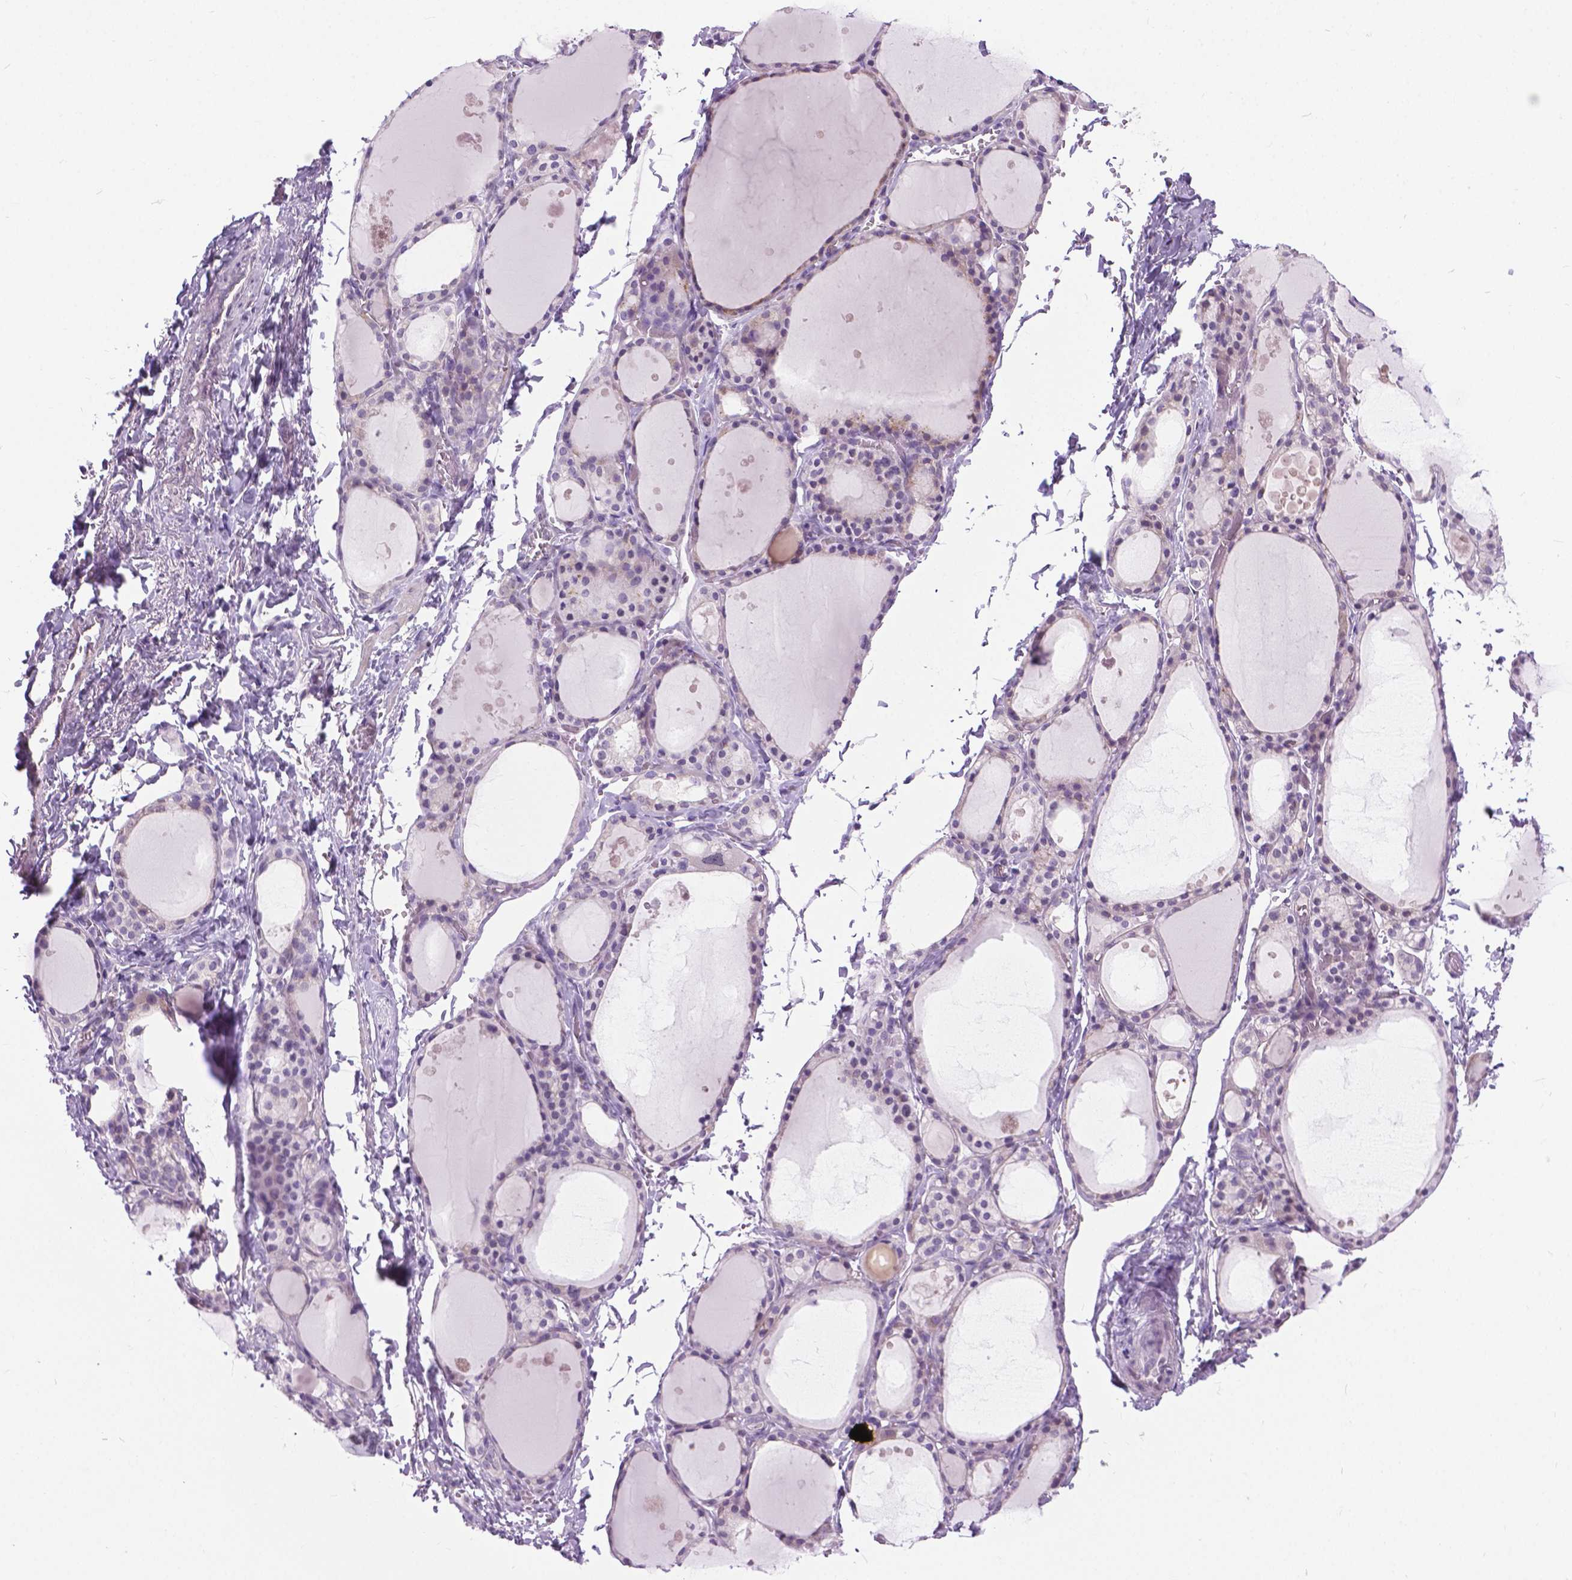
{"staining": {"intensity": "negative", "quantity": "none", "location": "none"}, "tissue": "thyroid gland", "cell_type": "Glandular cells", "image_type": "normal", "snomed": [{"axis": "morphology", "description": "Normal tissue, NOS"}, {"axis": "topography", "description": "Thyroid gland"}], "caption": "High magnification brightfield microscopy of unremarkable thyroid gland stained with DAB (brown) and counterstained with hematoxylin (blue): glandular cells show no significant staining. (DAB immunohistochemistry visualized using brightfield microscopy, high magnification).", "gene": "APCDD1L", "patient": {"sex": "male", "age": 68}}